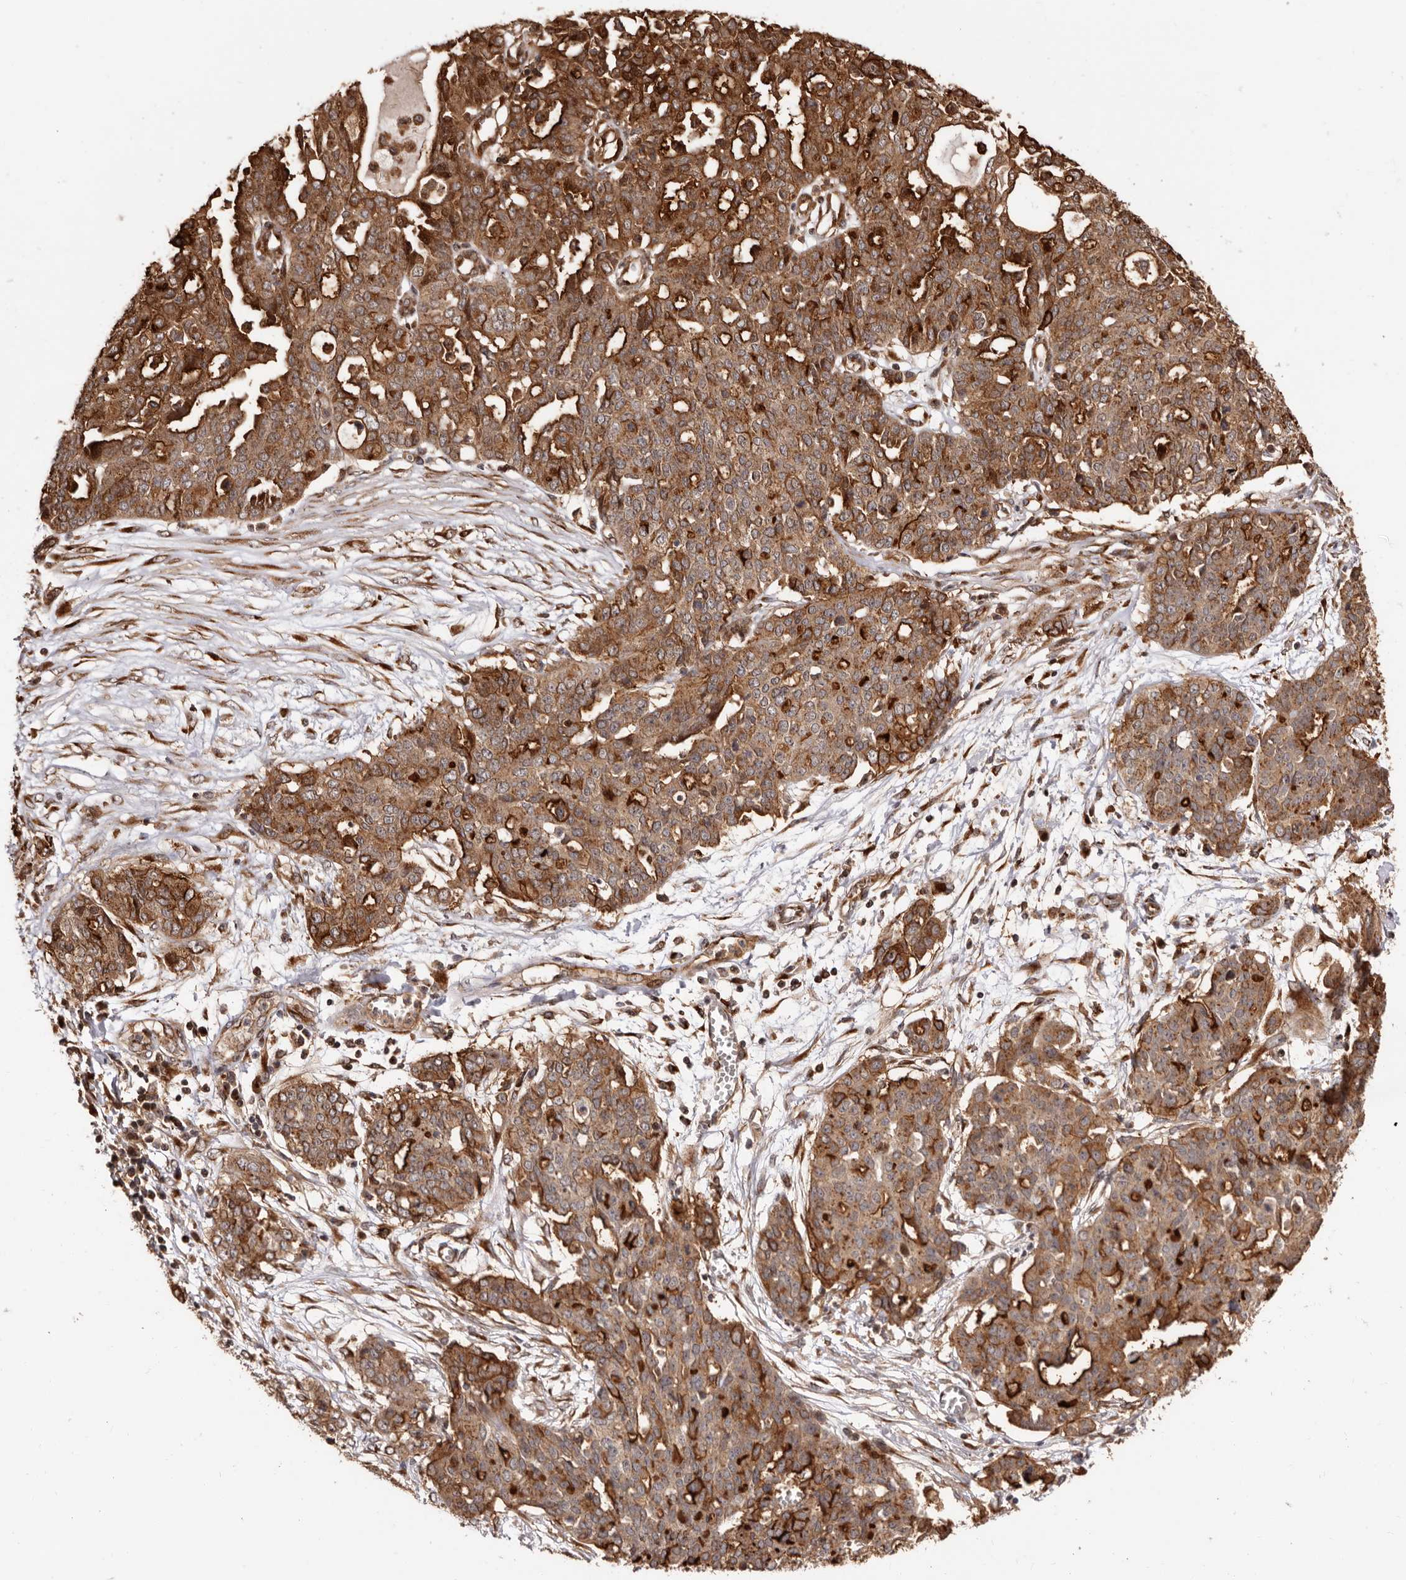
{"staining": {"intensity": "strong", "quantity": ">75%", "location": "cytoplasmic/membranous,nuclear"}, "tissue": "ovarian cancer", "cell_type": "Tumor cells", "image_type": "cancer", "snomed": [{"axis": "morphology", "description": "Cystadenocarcinoma, serous, NOS"}, {"axis": "topography", "description": "Soft tissue"}, {"axis": "topography", "description": "Ovary"}], "caption": "The immunohistochemical stain labels strong cytoplasmic/membranous and nuclear expression in tumor cells of ovarian cancer (serous cystadenocarcinoma) tissue.", "gene": "GPR27", "patient": {"sex": "female", "age": 57}}